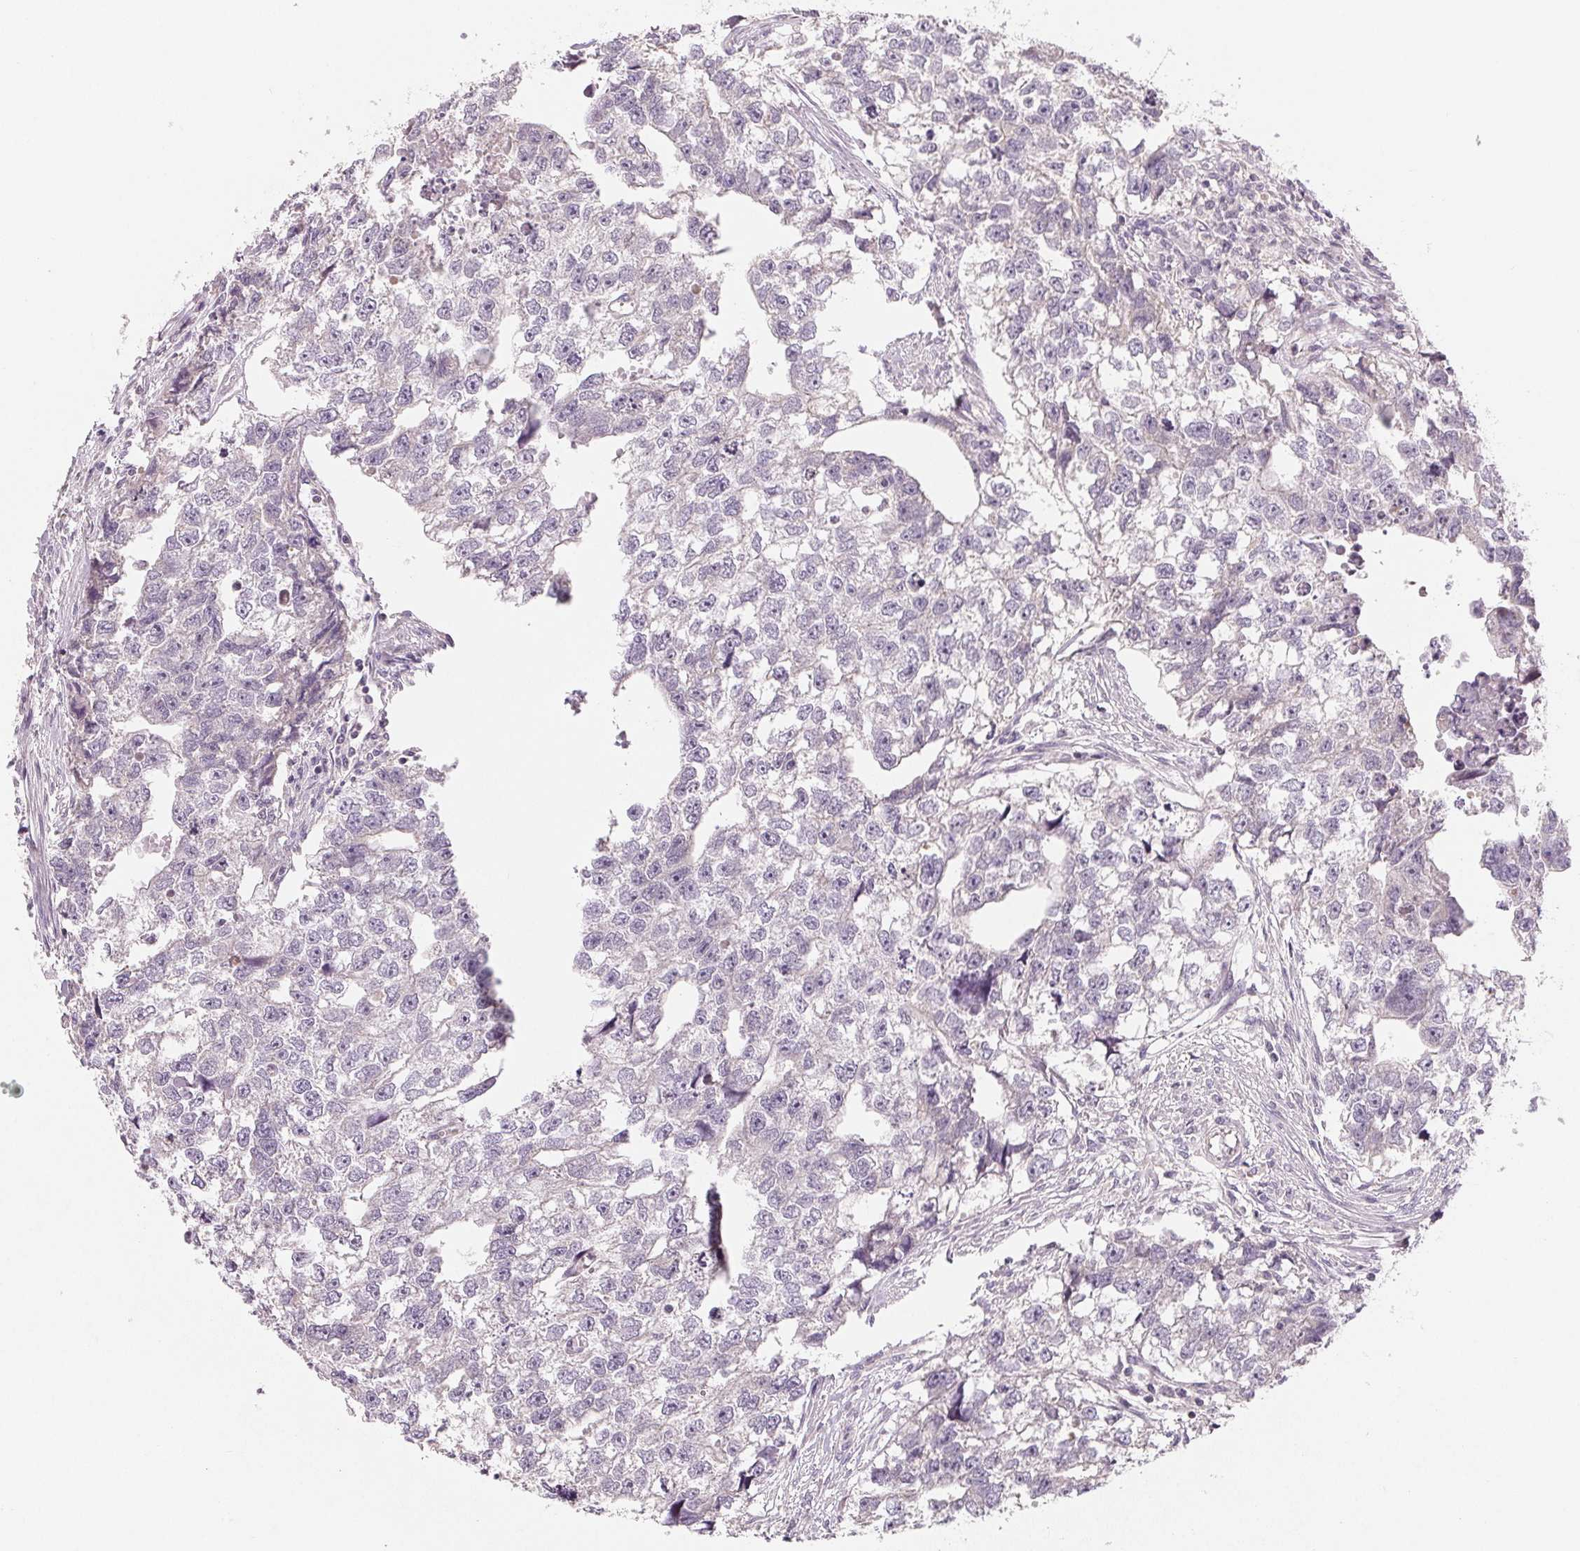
{"staining": {"intensity": "negative", "quantity": "none", "location": "none"}, "tissue": "testis cancer", "cell_type": "Tumor cells", "image_type": "cancer", "snomed": [{"axis": "morphology", "description": "Carcinoma, Embryonal, NOS"}, {"axis": "morphology", "description": "Teratoma, malignant, NOS"}, {"axis": "topography", "description": "Testis"}], "caption": "The micrograph shows no significant staining in tumor cells of embryonal carcinoma (testis).", "gene": "AQP8", "patient": {"sex": "male", "age": 44}}